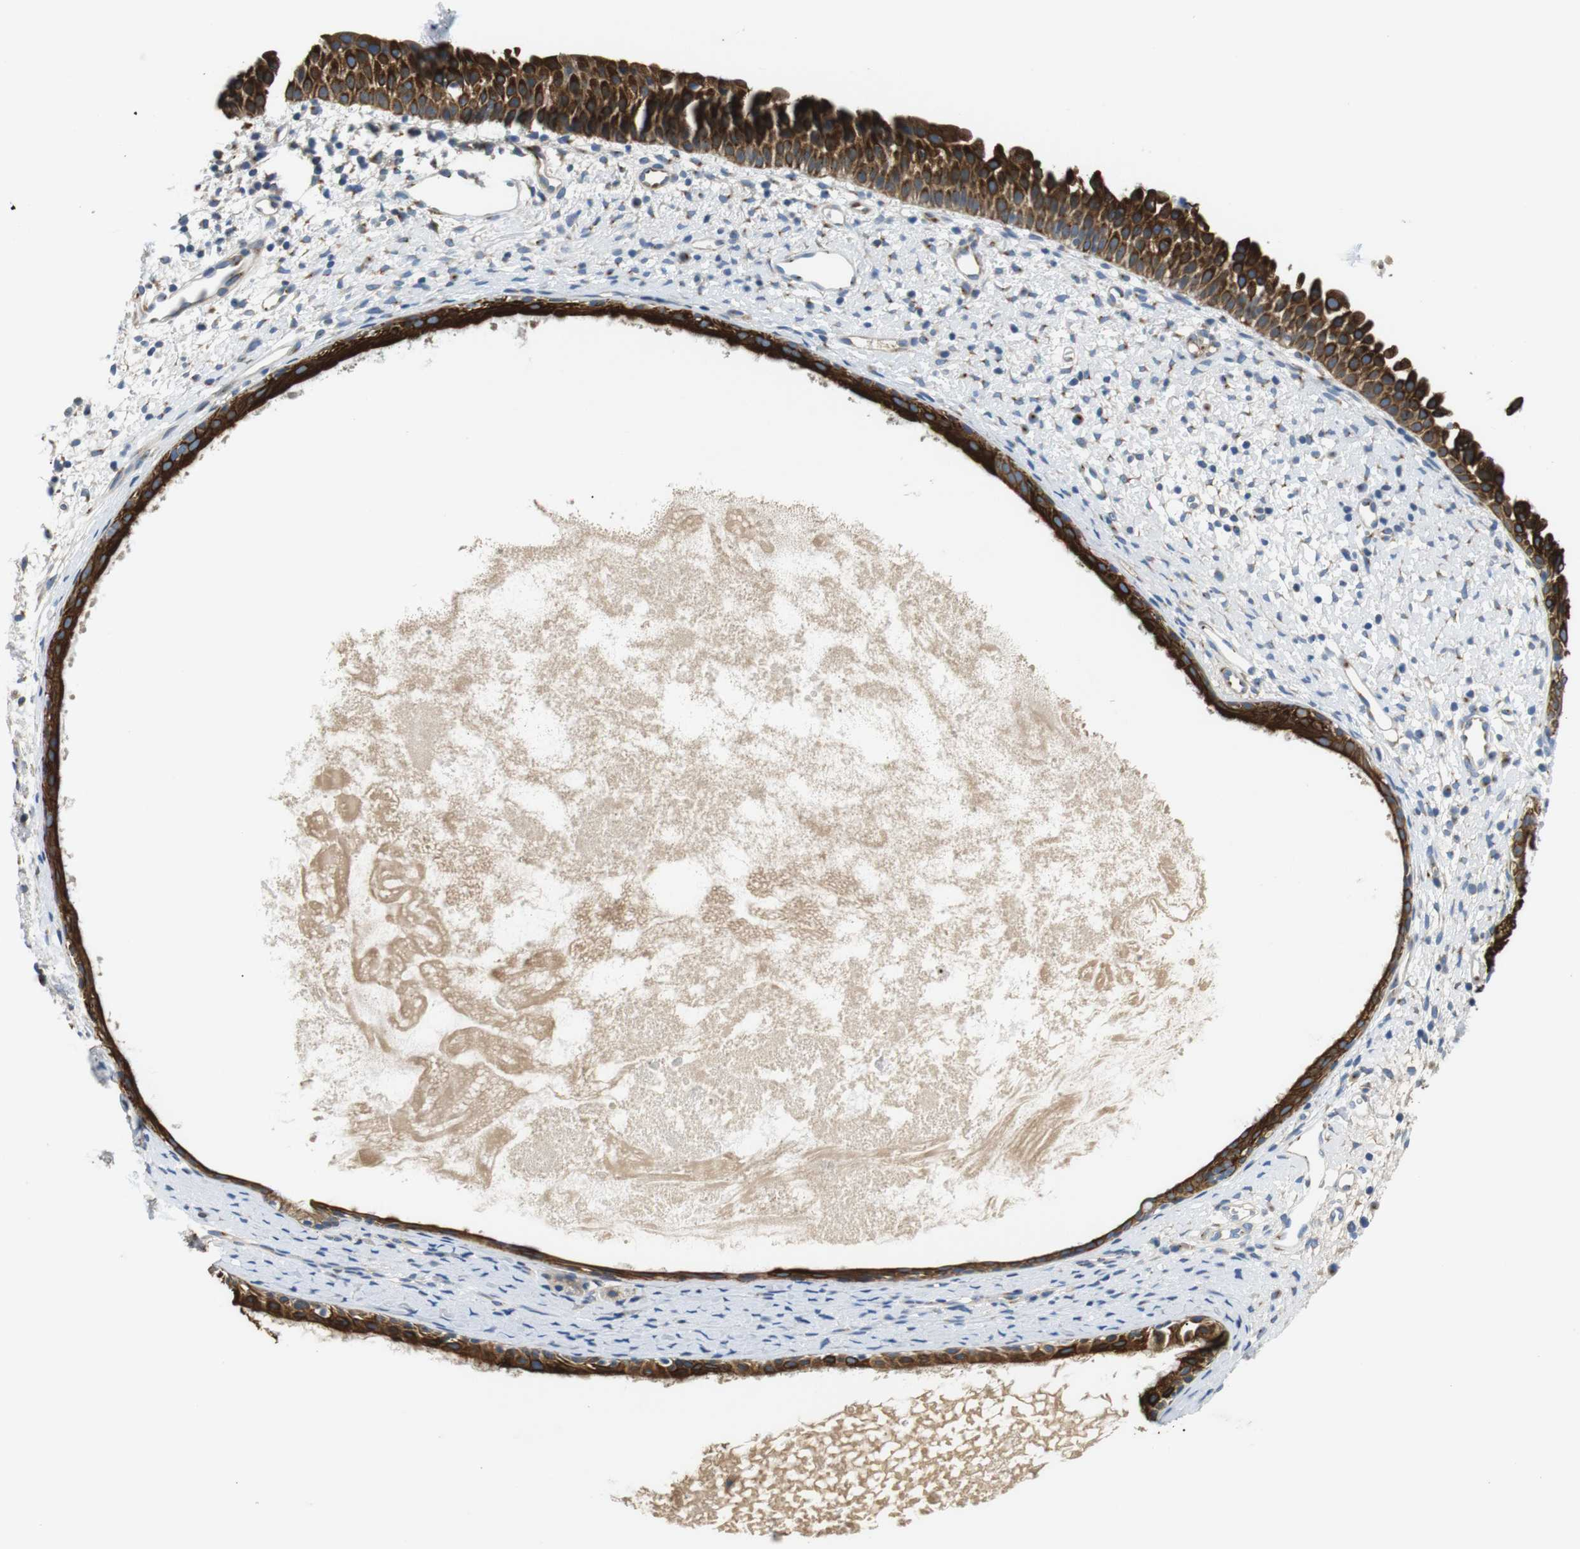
{"staining": {"intensity": "strong", "quantity": ">75%", "location": "cytoplasmic/membranous"}, "tissue": "nasopharynx", "cell_type": "Respiratory epithelial cells", "image_type": "normal", "snomed": [{"axis": "morphology", "description": "Normal tissue, NOS"}, {"axis": "topography", "description": "Nasopharynx"}], "caption": "Brown immunohistochemical staining in benign human nasopharynx demonstrates strong cytoplasmic/membranous expression in about >75% of respiratory epithelial cells.", "gene": "UNC5CL", "patient": {"sex": "male", "age": 22}}